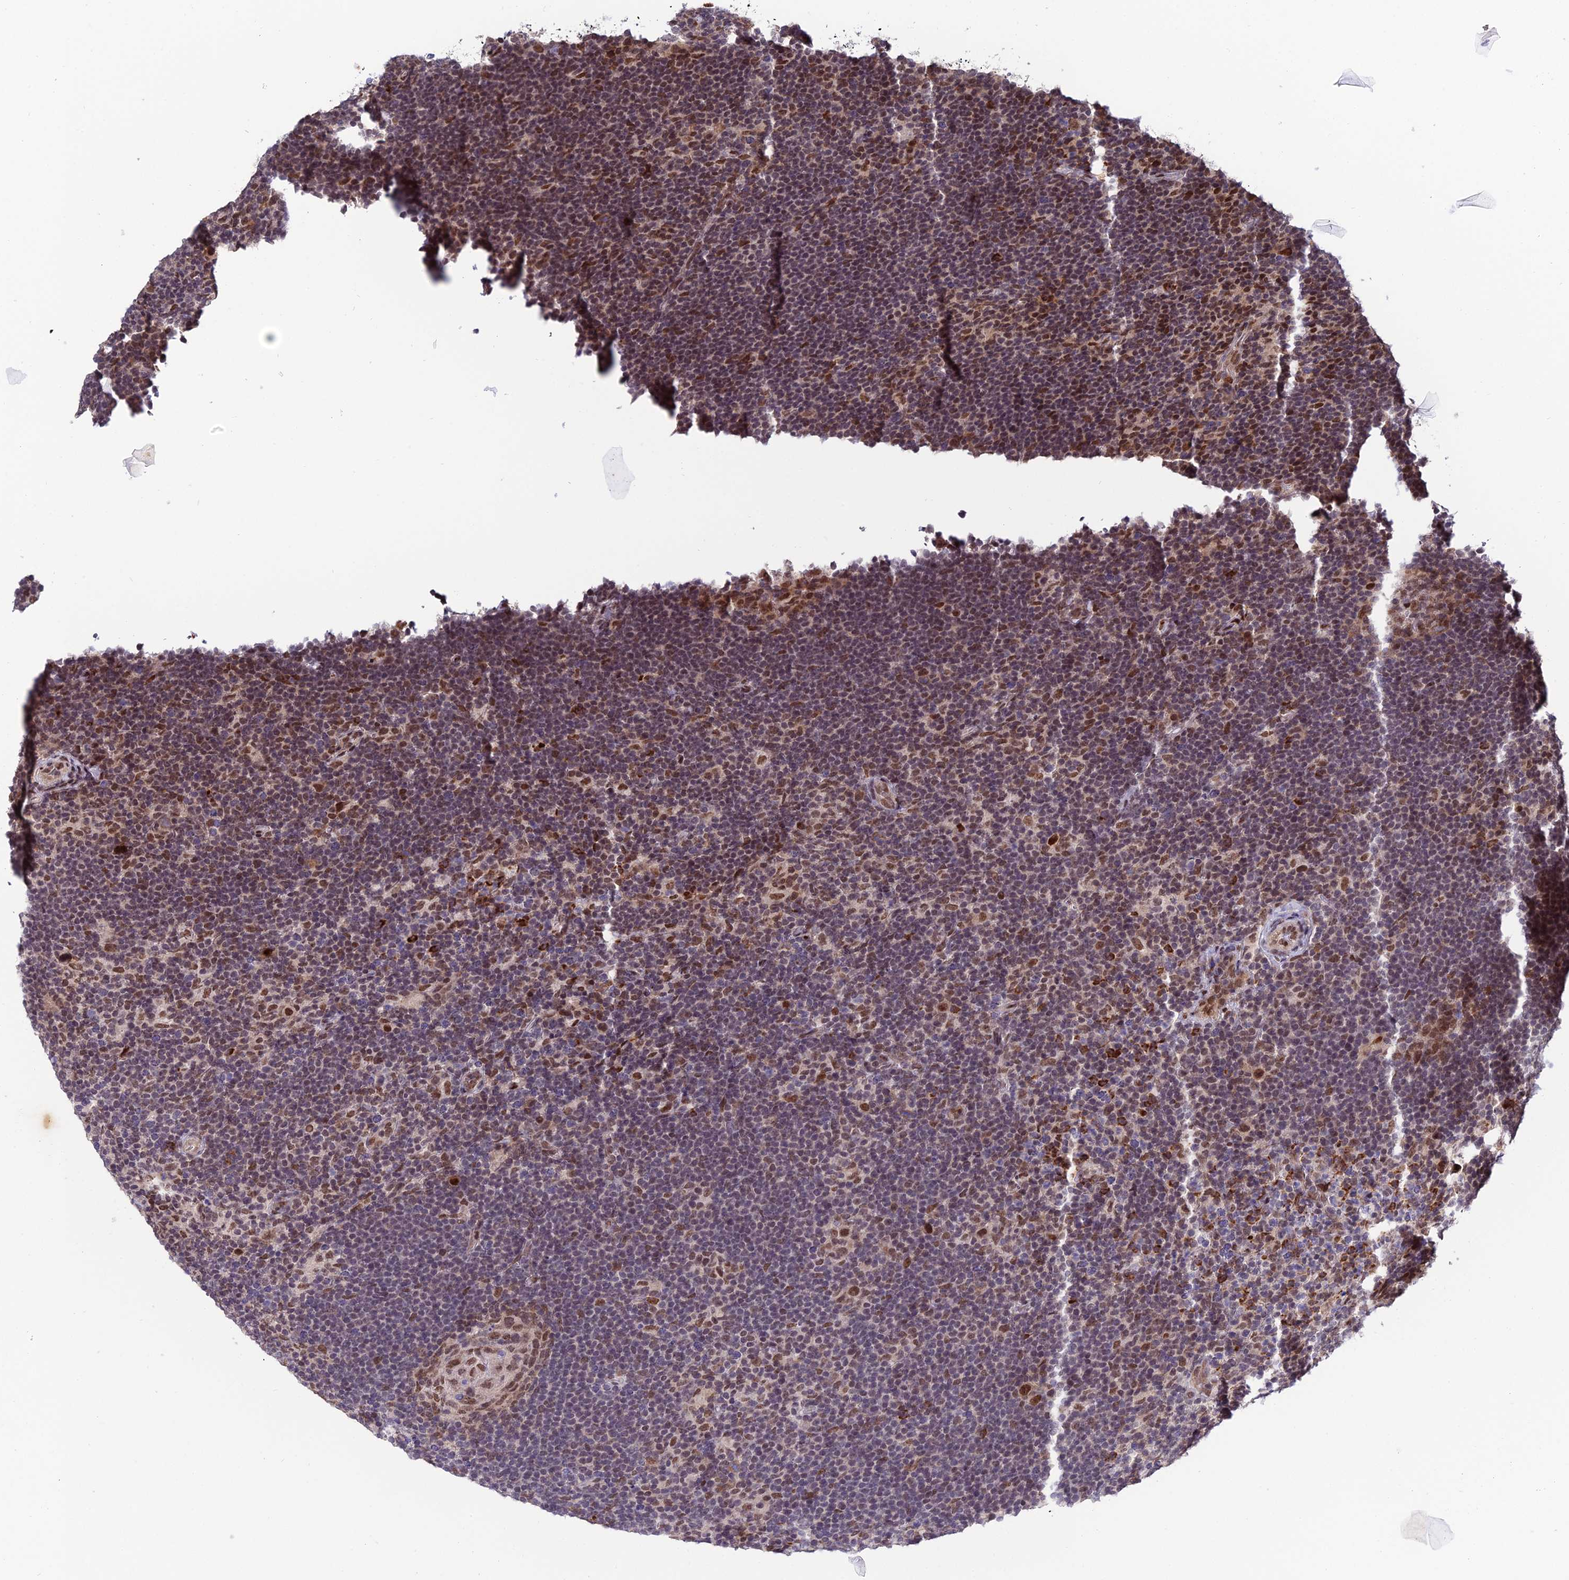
{"staining": {"intensity": "moderate", "quantity": ">75%", "location": "nuclear"}, "tissue": "lymphoma", "cell_type": "Tumor cells", "image_type": "cancer", "snomed": [{"axis": "morphology", "description": "Hodgkin's disease, NOS"}, {"axis": "topography", "description": "Lymph node"}], "caption": "Lymphoma was stained to show a protein in brown. There is medium levels of moderate nuclear staining in about >75% of tumor cells.", "gene": "SYT15", "patient": {"sex": "female", "age": 57}}